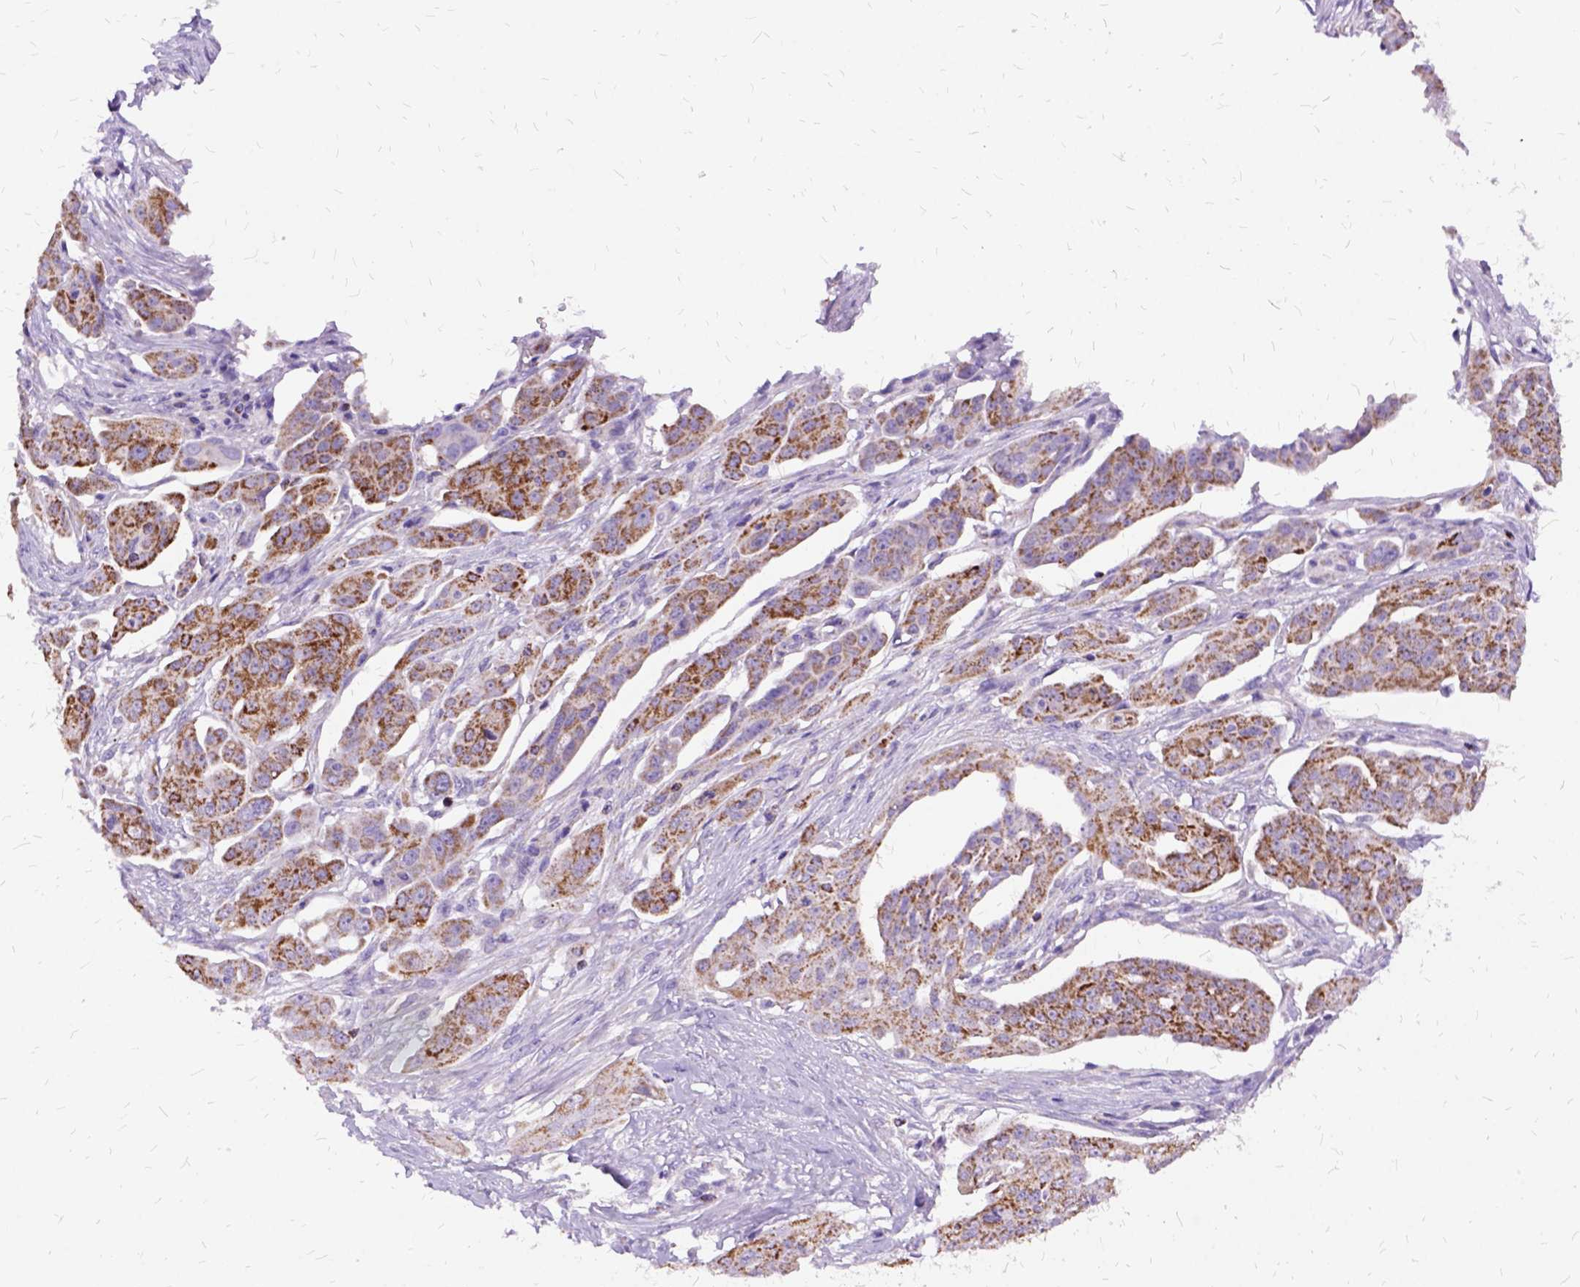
{"staining": {"intensity": "moderate", "quantity": ">75%", "location": "cytoplasmic/membranous"}, "tissue": "ovarian cancer", "cell_type": "Tumor cells", "image_type": "cancer", "snomed": [{"axis": "morphology", "description": "Carcinoma, endometroid"}, {"axis": "topography", "description": "Ovary"}], "caption": "A brown stain labels moderate cytoplasmic/membranous expression of a protein in ovarian cancer tumor cells.", "gene": "OXCT1", "patient": {"sex": "female", "age": 70}}